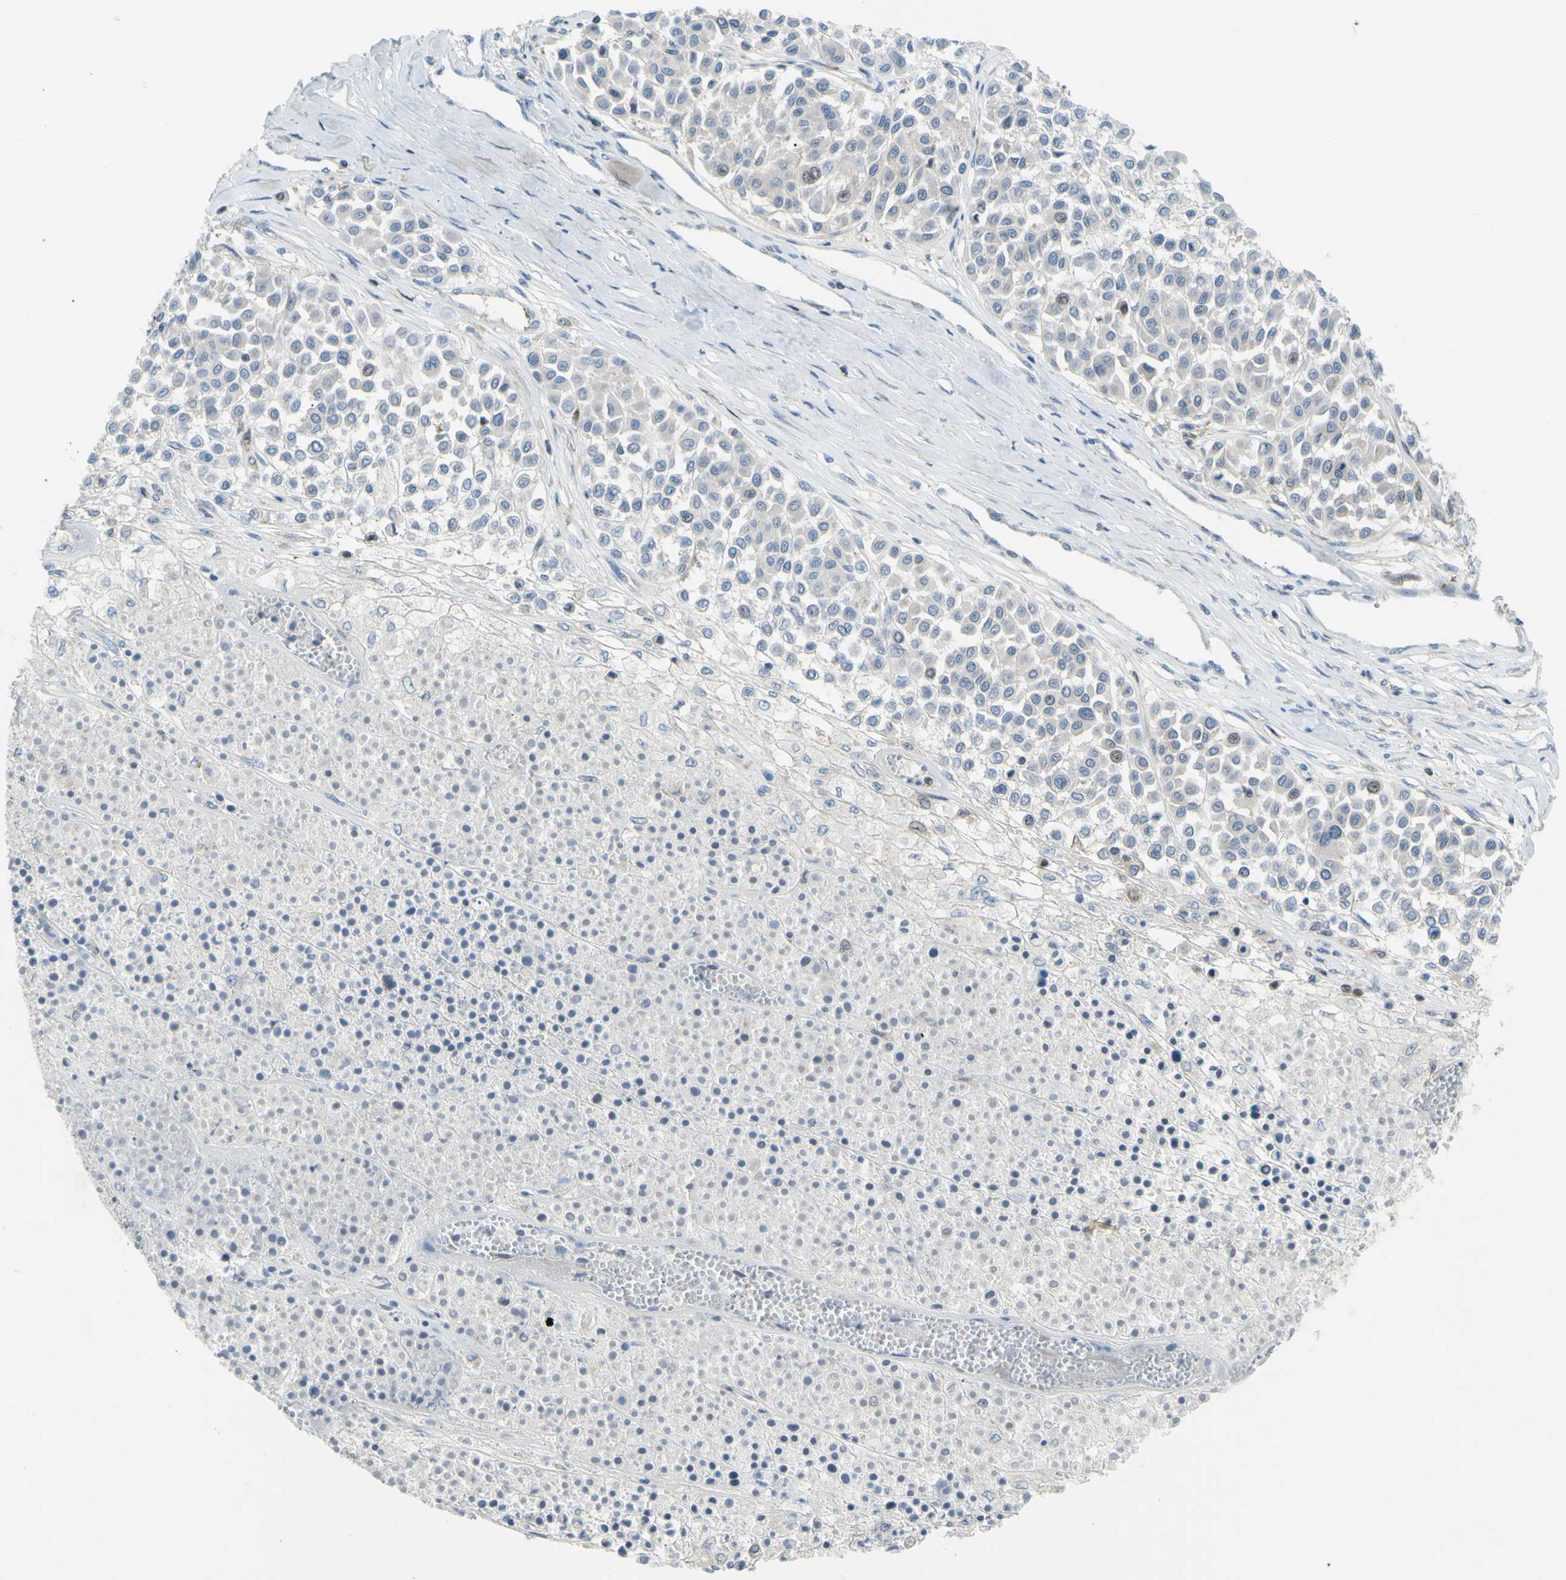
{"staining": {"intensity": "negative", "quantity": "none", "location": "none"}, "tissue": "melanoma", "cell_type": "Tumor cells", "image_type": "cancer", "snomed": [{"axis": "morphology", "description": "Malignant melanoma, Metastatic site"}, {"axis": "topography", "description": "Soft tissue"}], "caption": "High magnification brightfield microscopy of melanoma stained with DAB (brown) and counterstained with hematoxylin (blue): tumor cells show no significant positivity.", "gene": "PAK2", "patient": {"sex": "male", "age": 41}}